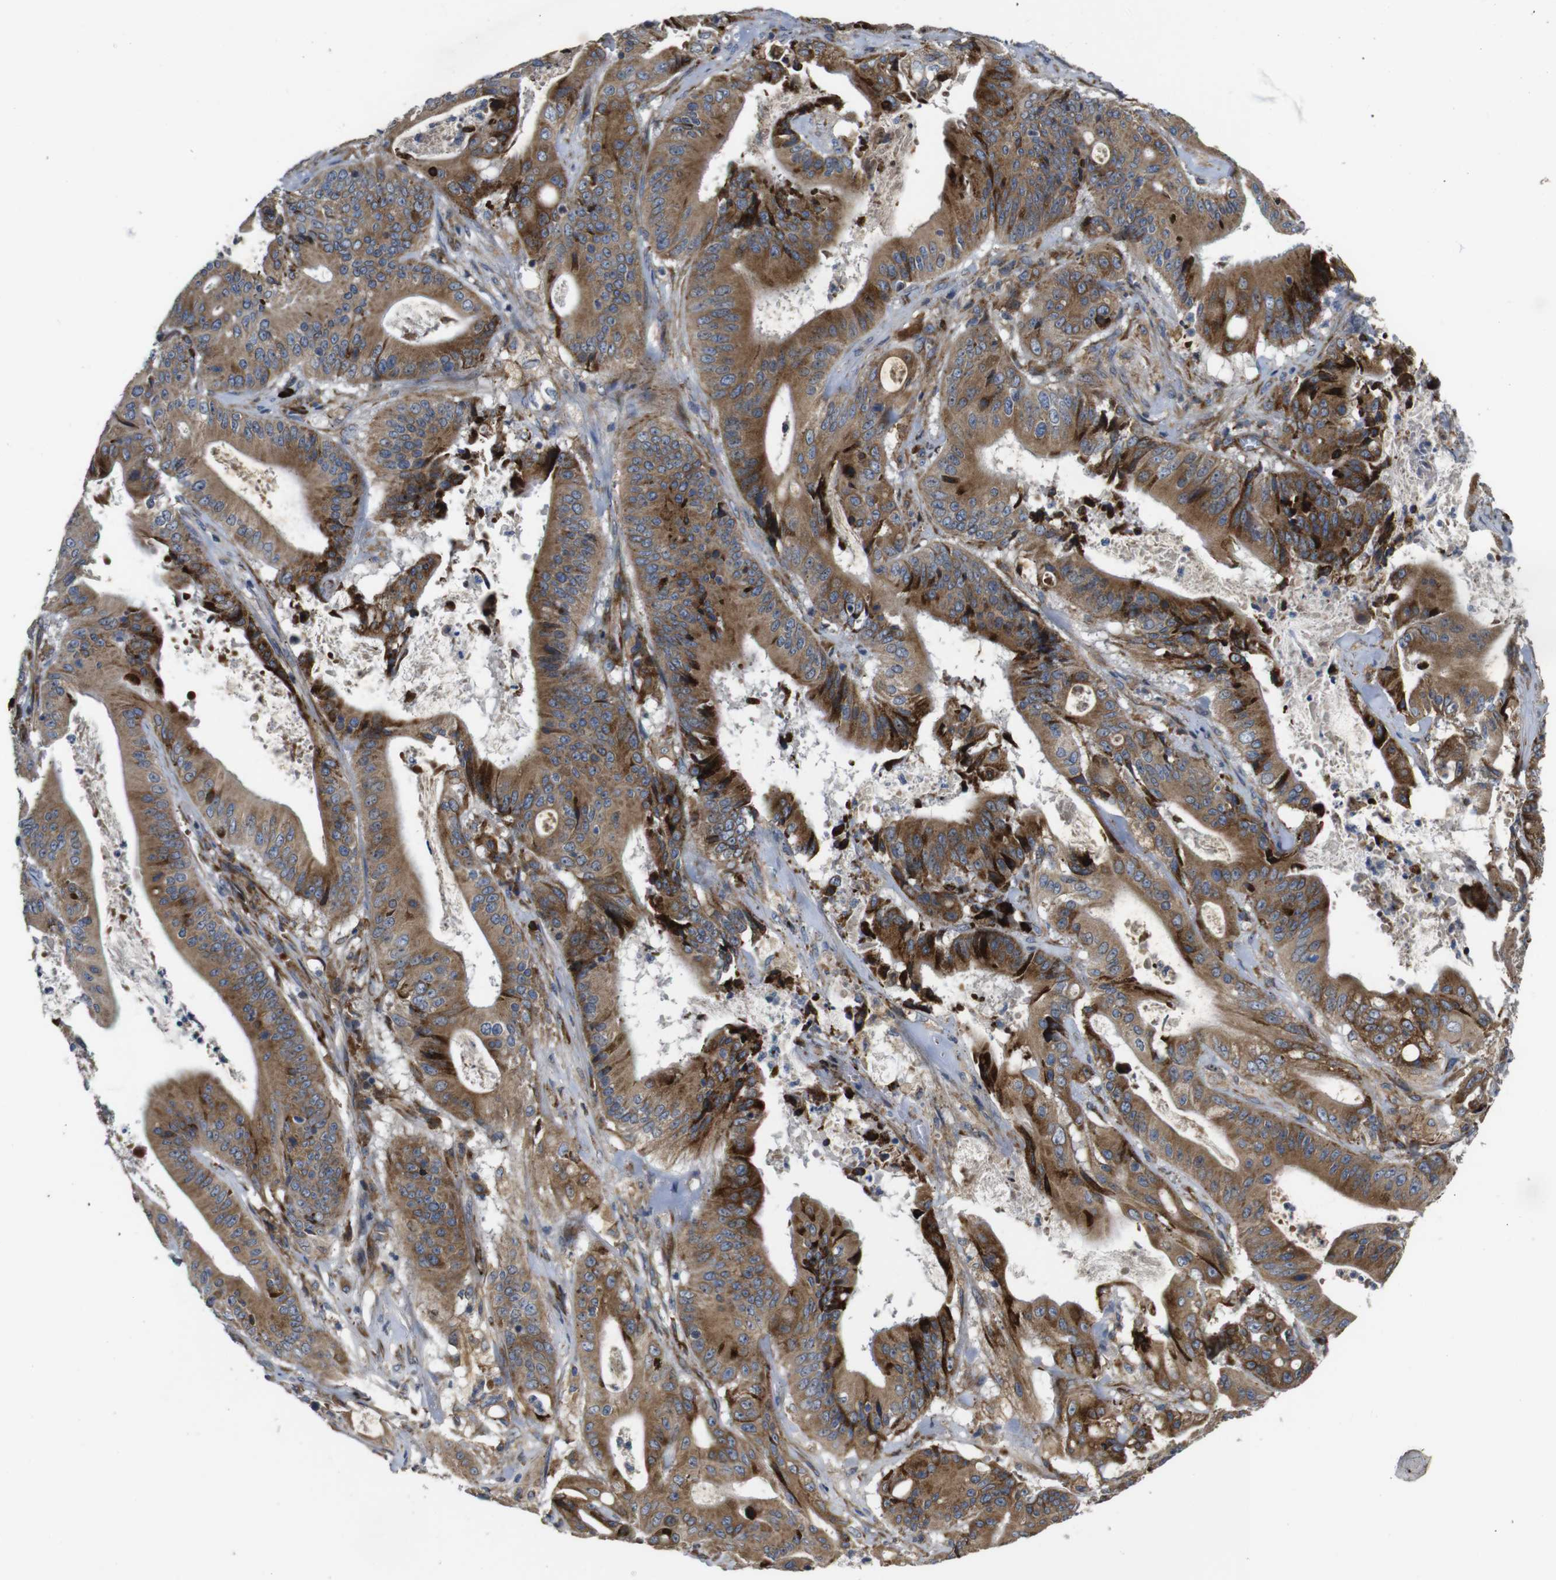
{"staining": {"intensity": "strong", "quantity": ">75%", "location": "cytoplasmic/membranous"}, "tissue": "pancreatic cancer", "cell_type": "Tumor cells", "image_type": "cancer", "snomed": [{"axis": "morphology", "description": "Normal tissue, NOS"}, {"axis": "topography", "description": "Lymph node"}], "caption": "Pancreatic cancer stained with a brown dye reveals strong cytoplasmic/membranous positive positivity in about >75% of tumor cells.", "gene": "UBE2G2", "patient": {"sex": "male", "age": 62}}